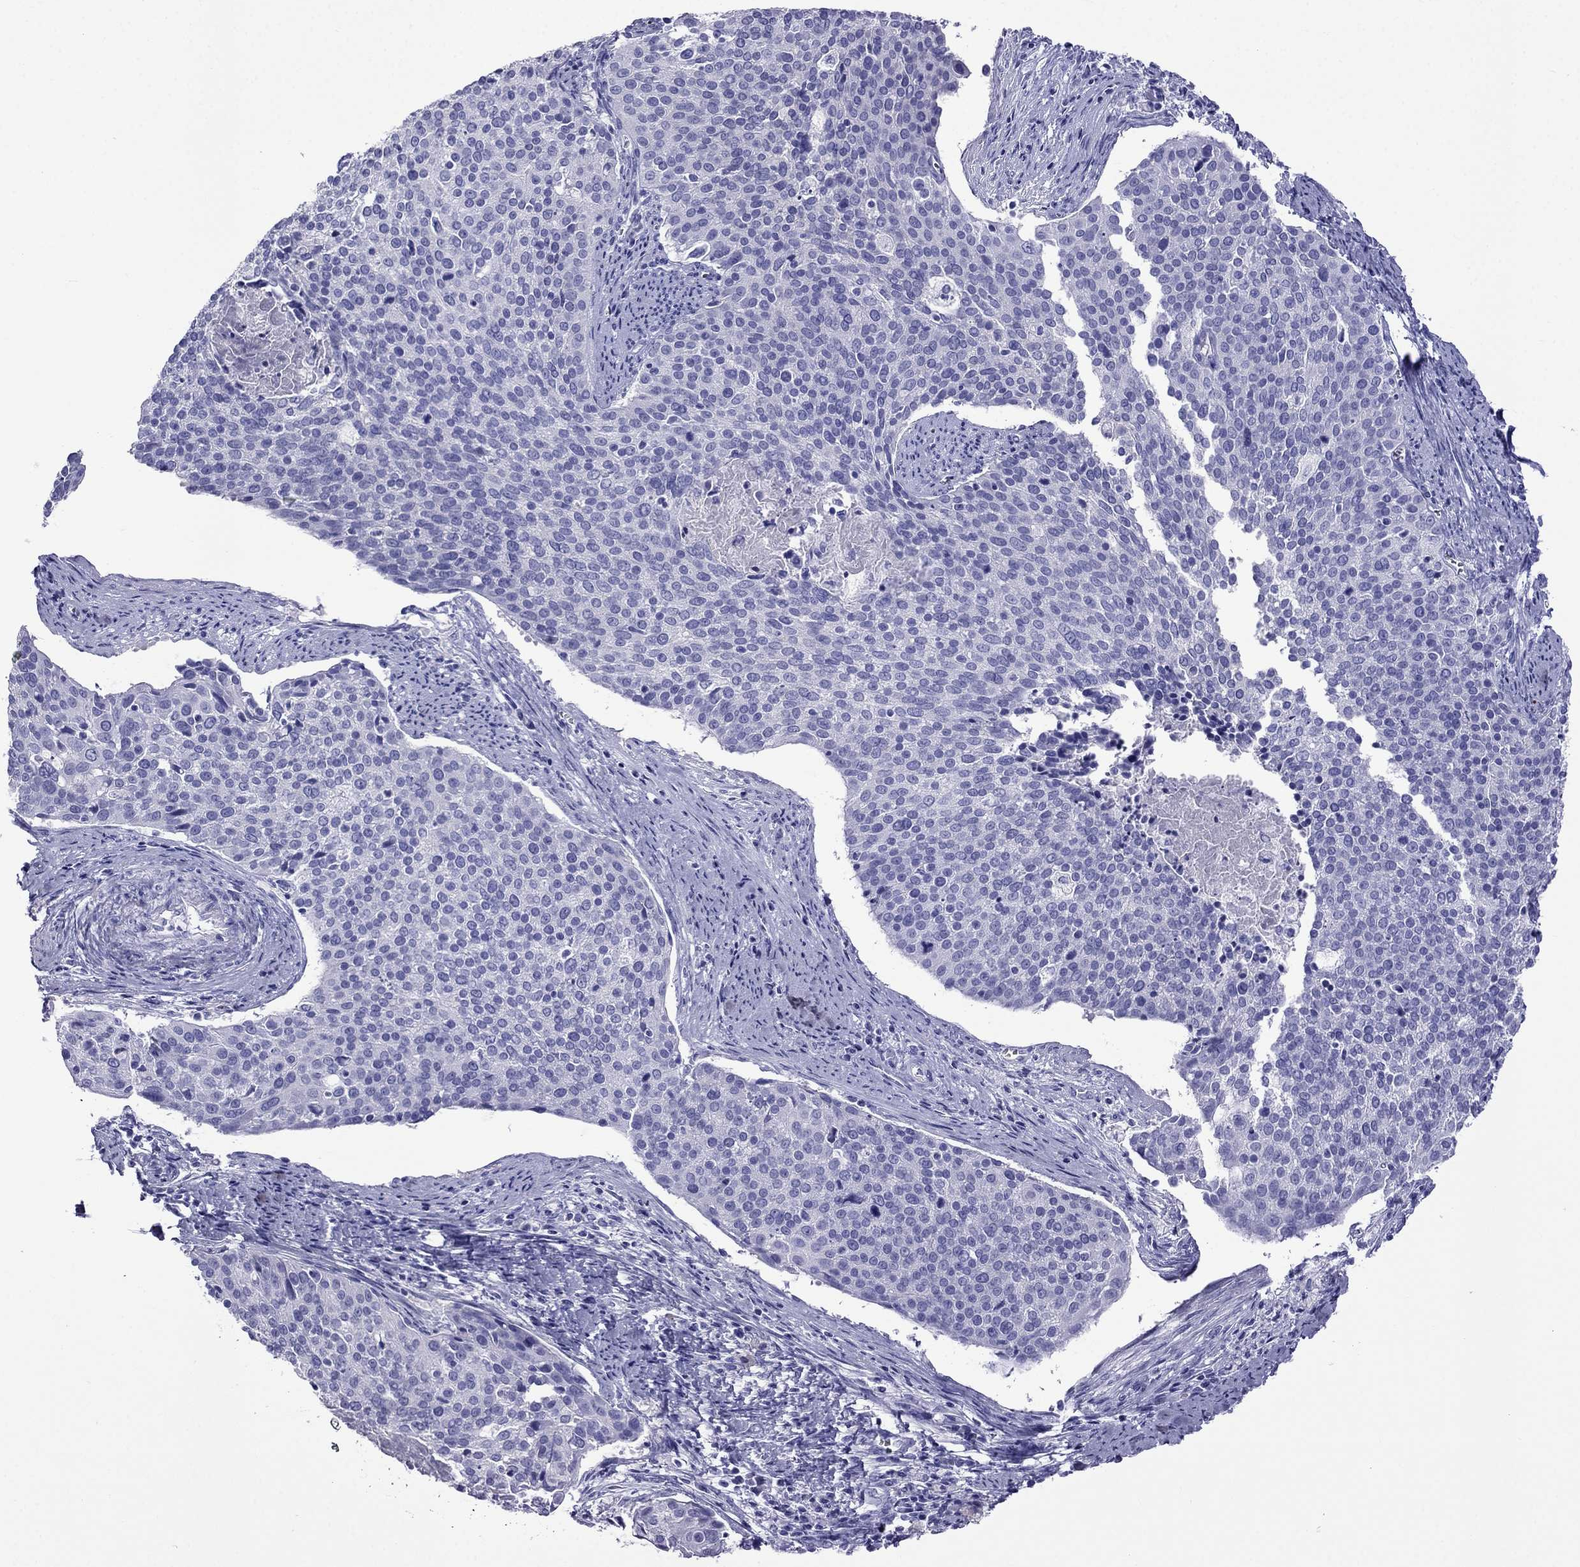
{"staining": {"intensity": "negative", "quantity": "none", "location": "none"}, "tissue": "cervical cancer", "cell_type": "Tumor cells", "image_type": "cancer", "snomed": [{"axis": "morphology", "description": "Squamous cell carcinoma, NOS"}, {"axis": "topography", "description": "Cervix"}], "caption": "Immunohistochemistry photomicrograph of squamous cell carcinoma (cervical) stained for a protein (brown), which exhibits no staining in tumor cells.", "gene": "ARR3", "patient": {"sex": "female", "age": 39}}